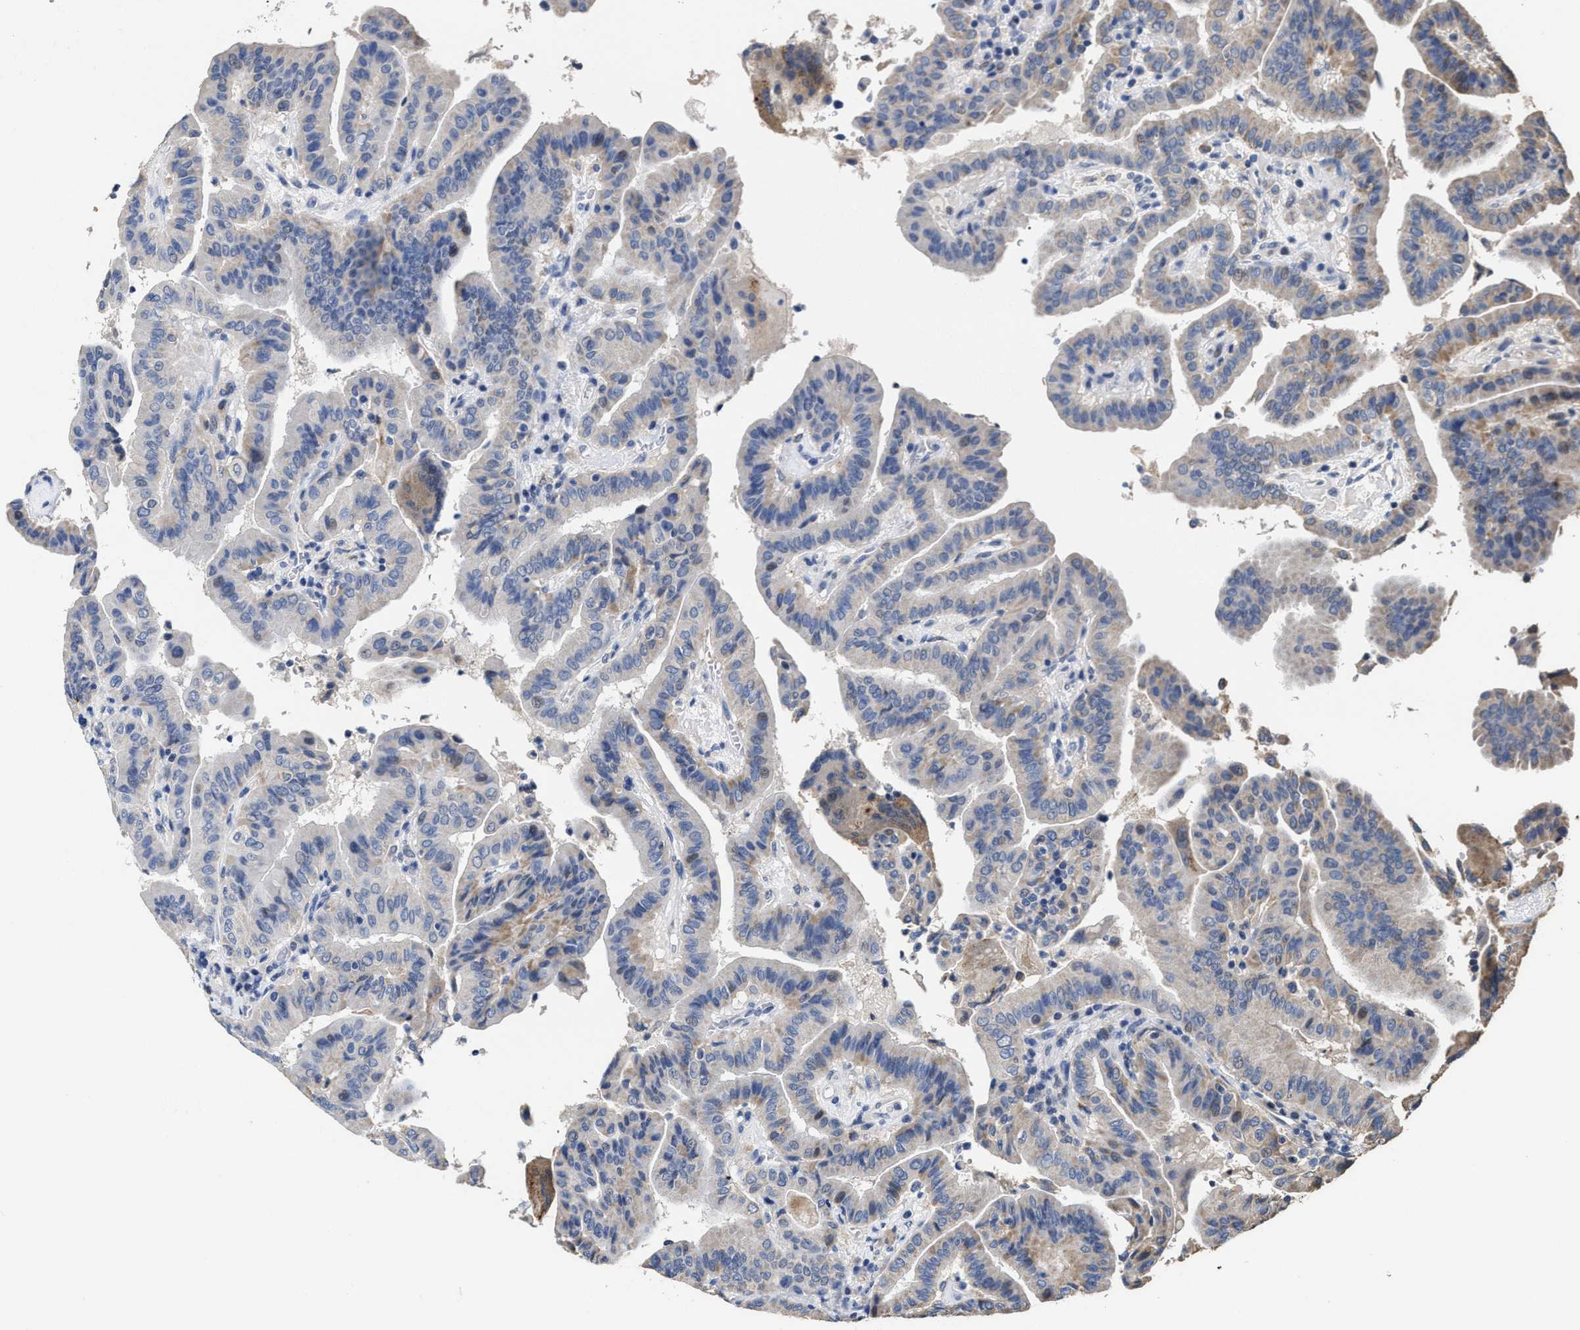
{"staining": {"intensity": "weak", "quantity": "<25%", "location": "cytoplasmic/membranous"}, "tissue": "thyroid cancer", "cell_type": "Tumor cells", "image_type": "cancer", "snomed": [{"axis": "morphology", "description": "Papillary adenocarcinoma, NOS"}, {"axis": "topography", "description": "Thyroid gland"}], "caption": "Human papillary adenocarcinoma (thyroid) stained for a protein using immunohistochemistry shows no staining in tumor cells.", "gene": "ZFAT", "patient": {"sex": "male", "age": 33}}